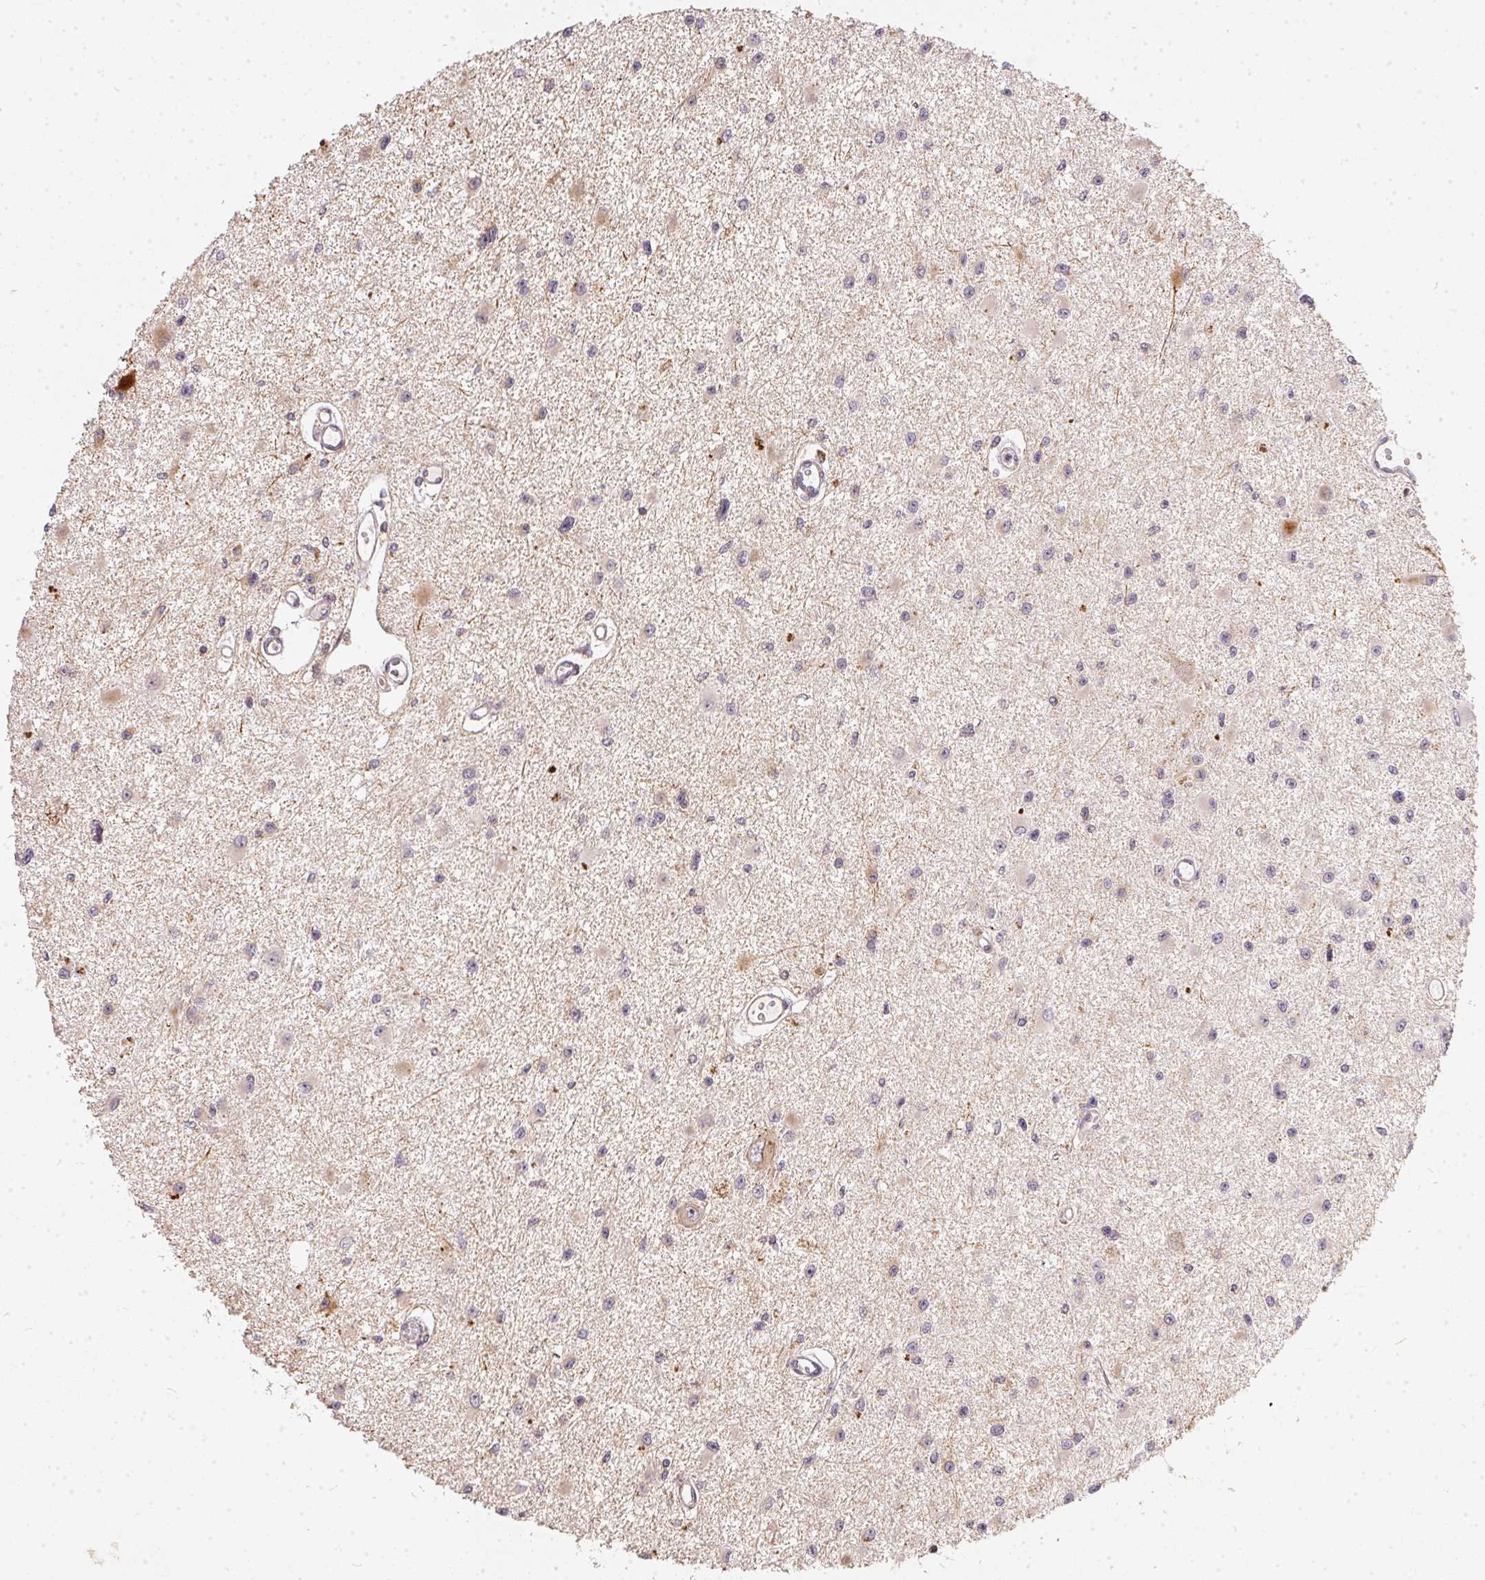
{"staining": {"intensity": "negative", "quantity": "none", "location": "none"}, "tissue": "glioma", "cell_type": "Tumor cells", "image_type": "cancer", "snomed": [{"axis": "morphology", "description": "Glioma, malignant, High grade"}, {"axis": "topography", "description": "Brain"}], "caption": "IHC of high-grade glioma (malignant) exhibits no staining in tumor cells.", "gene": "VWA5B2", "patient": {"sex": "male", "age": 54}}